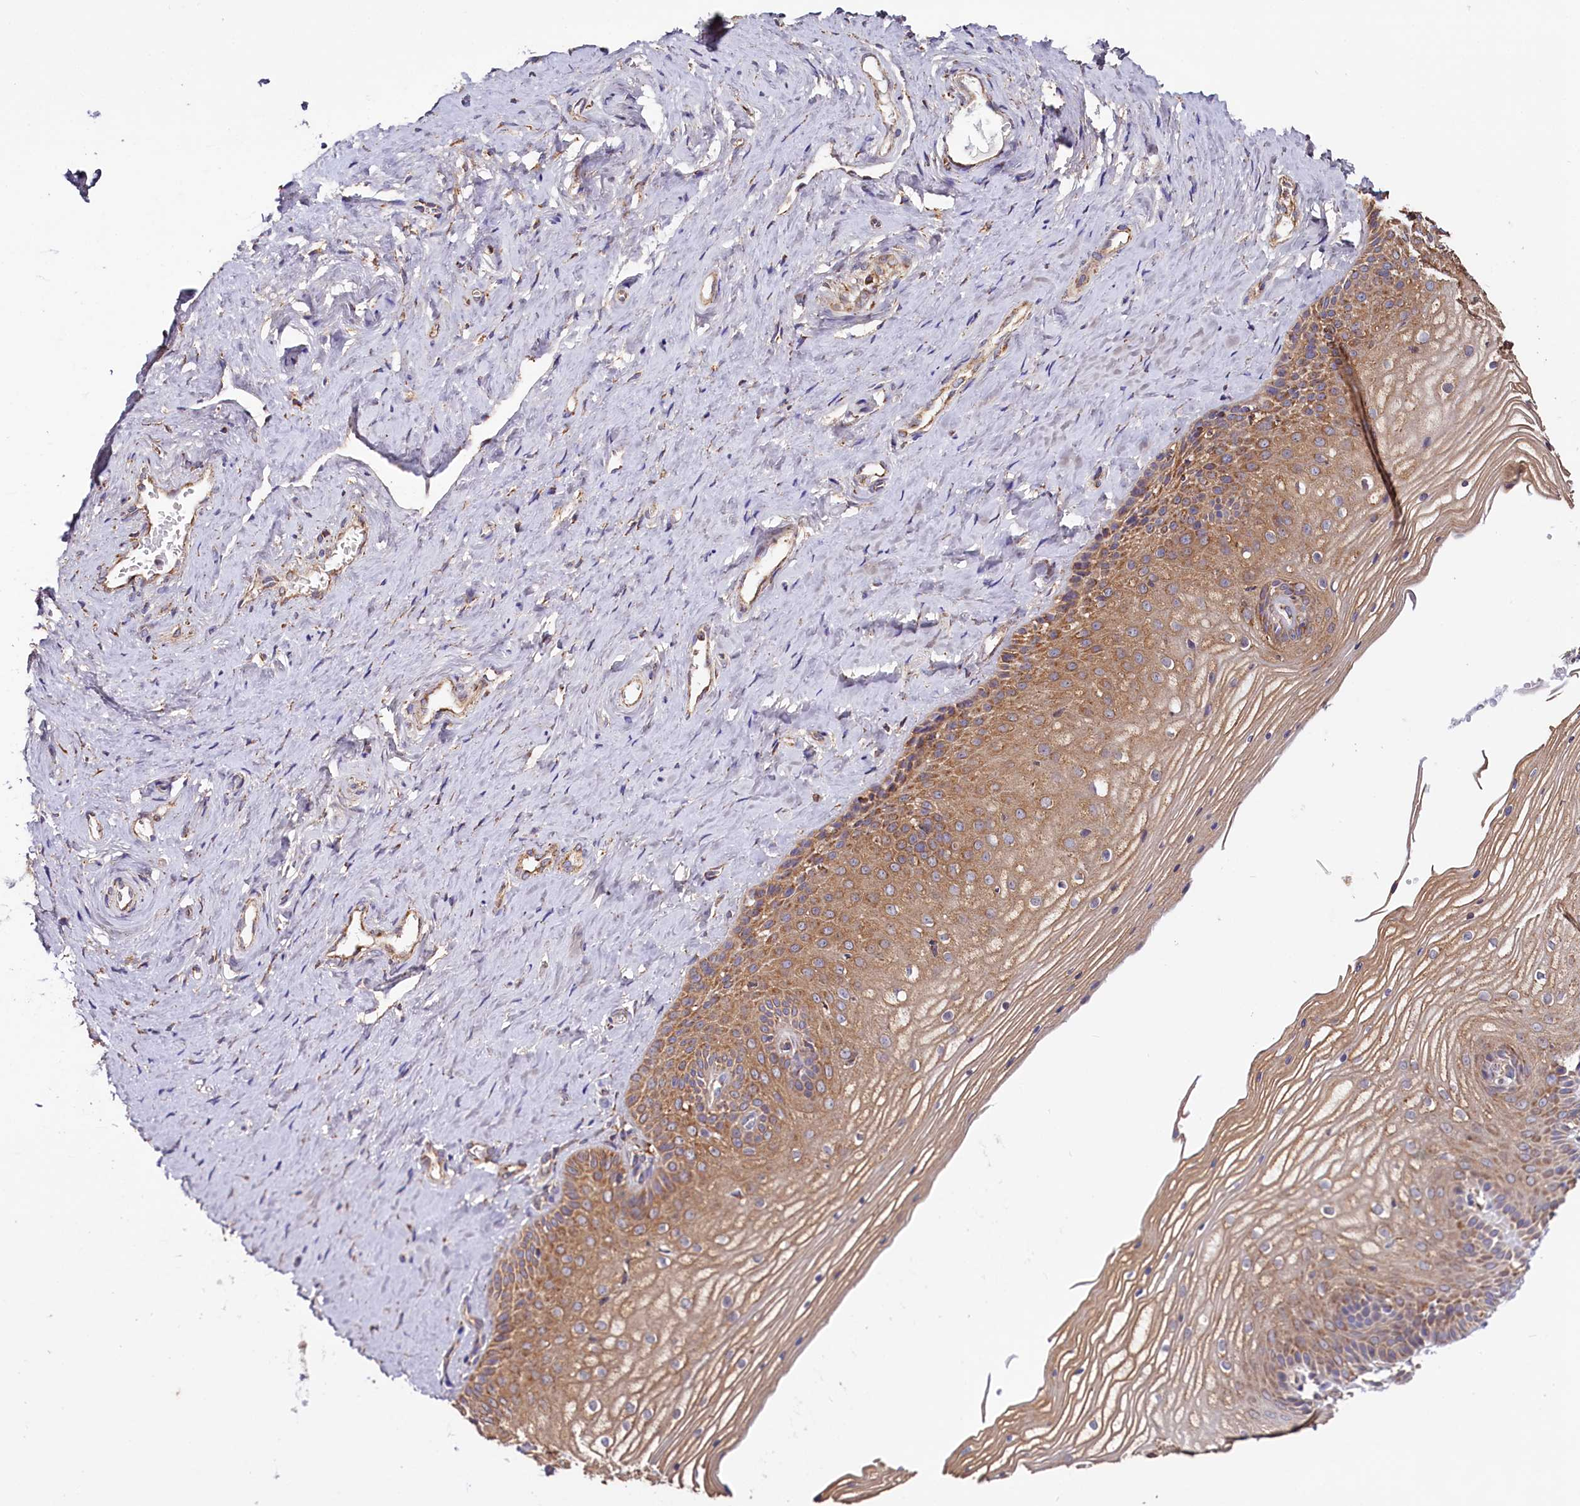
{"staining": {"intensity": "moderate", "quantity": ">75%", "location": "cytoplasmic/membranous"}, "tissue": "vagina", "cell_type": "Squamous epithelial cells", "image_type": "normal", "snomed": [{"axis": "morphology", "description": "Normal tissue, NOS"}, {"axis": "topography", "description": "Vagina"}, {"axis": "topography", "description": "Cervix"}], "caption": "The micrograph exhibits staining of normal vagina, revealing moderate cytoplasmic/membranous protein positivity (brown color) within squamous epithelial cells.", "gene": "NUDT15", "patient": {"sex": "female", "age": 40}}